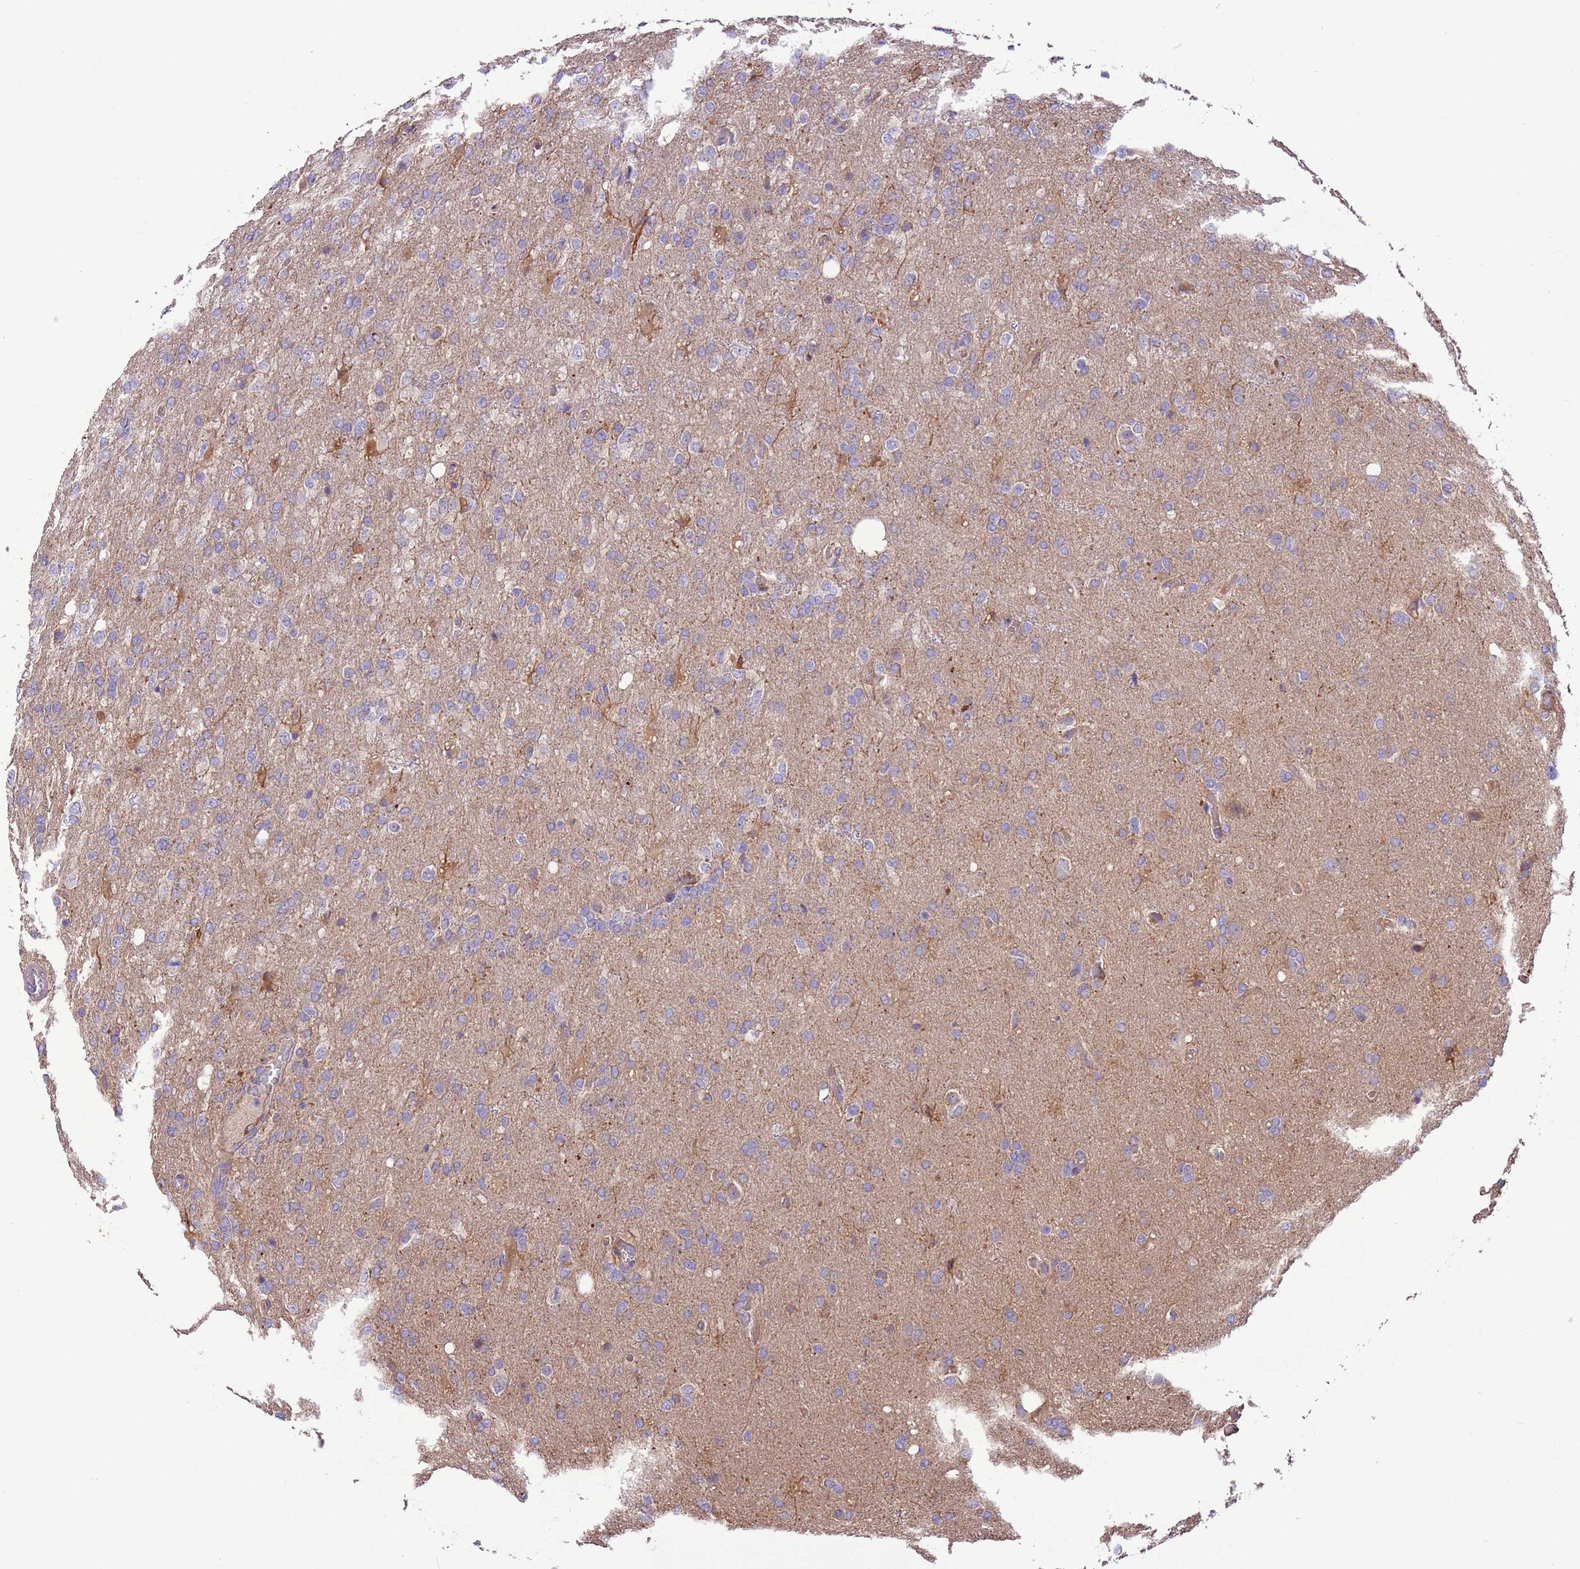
{"staining": {"intensity": "negative", "quantity": "none", "location": "none"}, "tissue": "glioma", "cell_type": "Tumor cells", "image_type": "cancer", "snomed": [{"axis": "morphology", "description": "Glioma, malignant, High grade"}, {"axis": "topography", "description": "Brain"}], "caption": "This micrograph is of malignant glioma (high-grade) stained with immunohistochemistry to label a protein in brown with the nuclei are counter-stained blue. There is no positivity in tumor cells.", "gene": "FAM89B", "patient": {"sex": "female", "age": 74}}